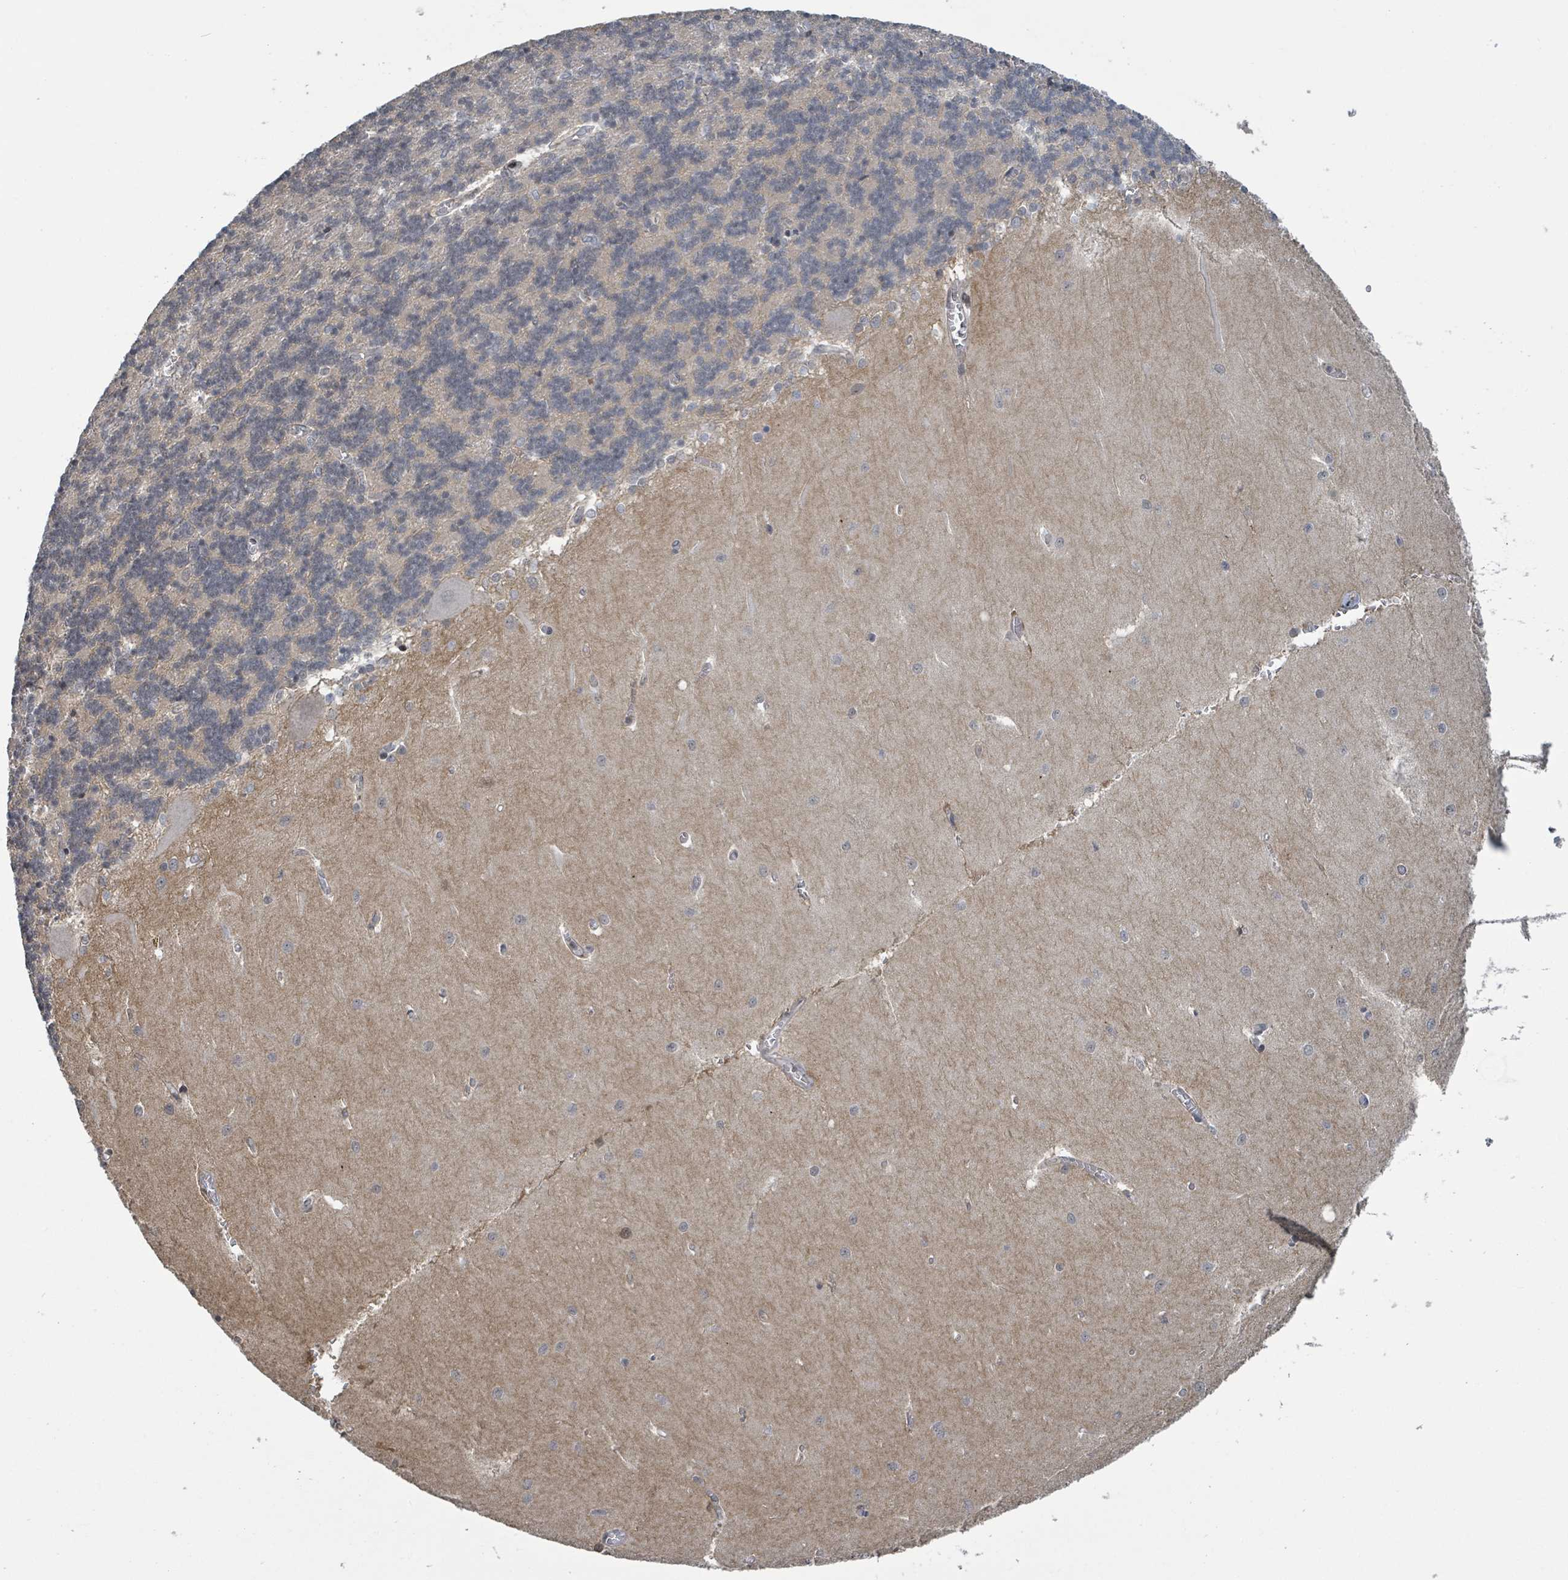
{"staining": {"intensity": "weak", "quantity": "25%-75%", "location": "cytoplasmic/membranous"}, "tissue": "cerebellum", "cell_type": "Cells in granular layer", "image_type": "normal", "snomed": [{"axis": "morphology", "description": "Normal tissue, NOS"}, {"axis": "topography", "description": "Cerebellum"}], "caption": "Human cerebellum stained for a protein (brown) demonstrates weak cytoplasmic/membranous positive staining in about 25%-75% of cells in granular layer.", "gene": "ZBTB14", "patient": {"sex": "male", "age": 37}}